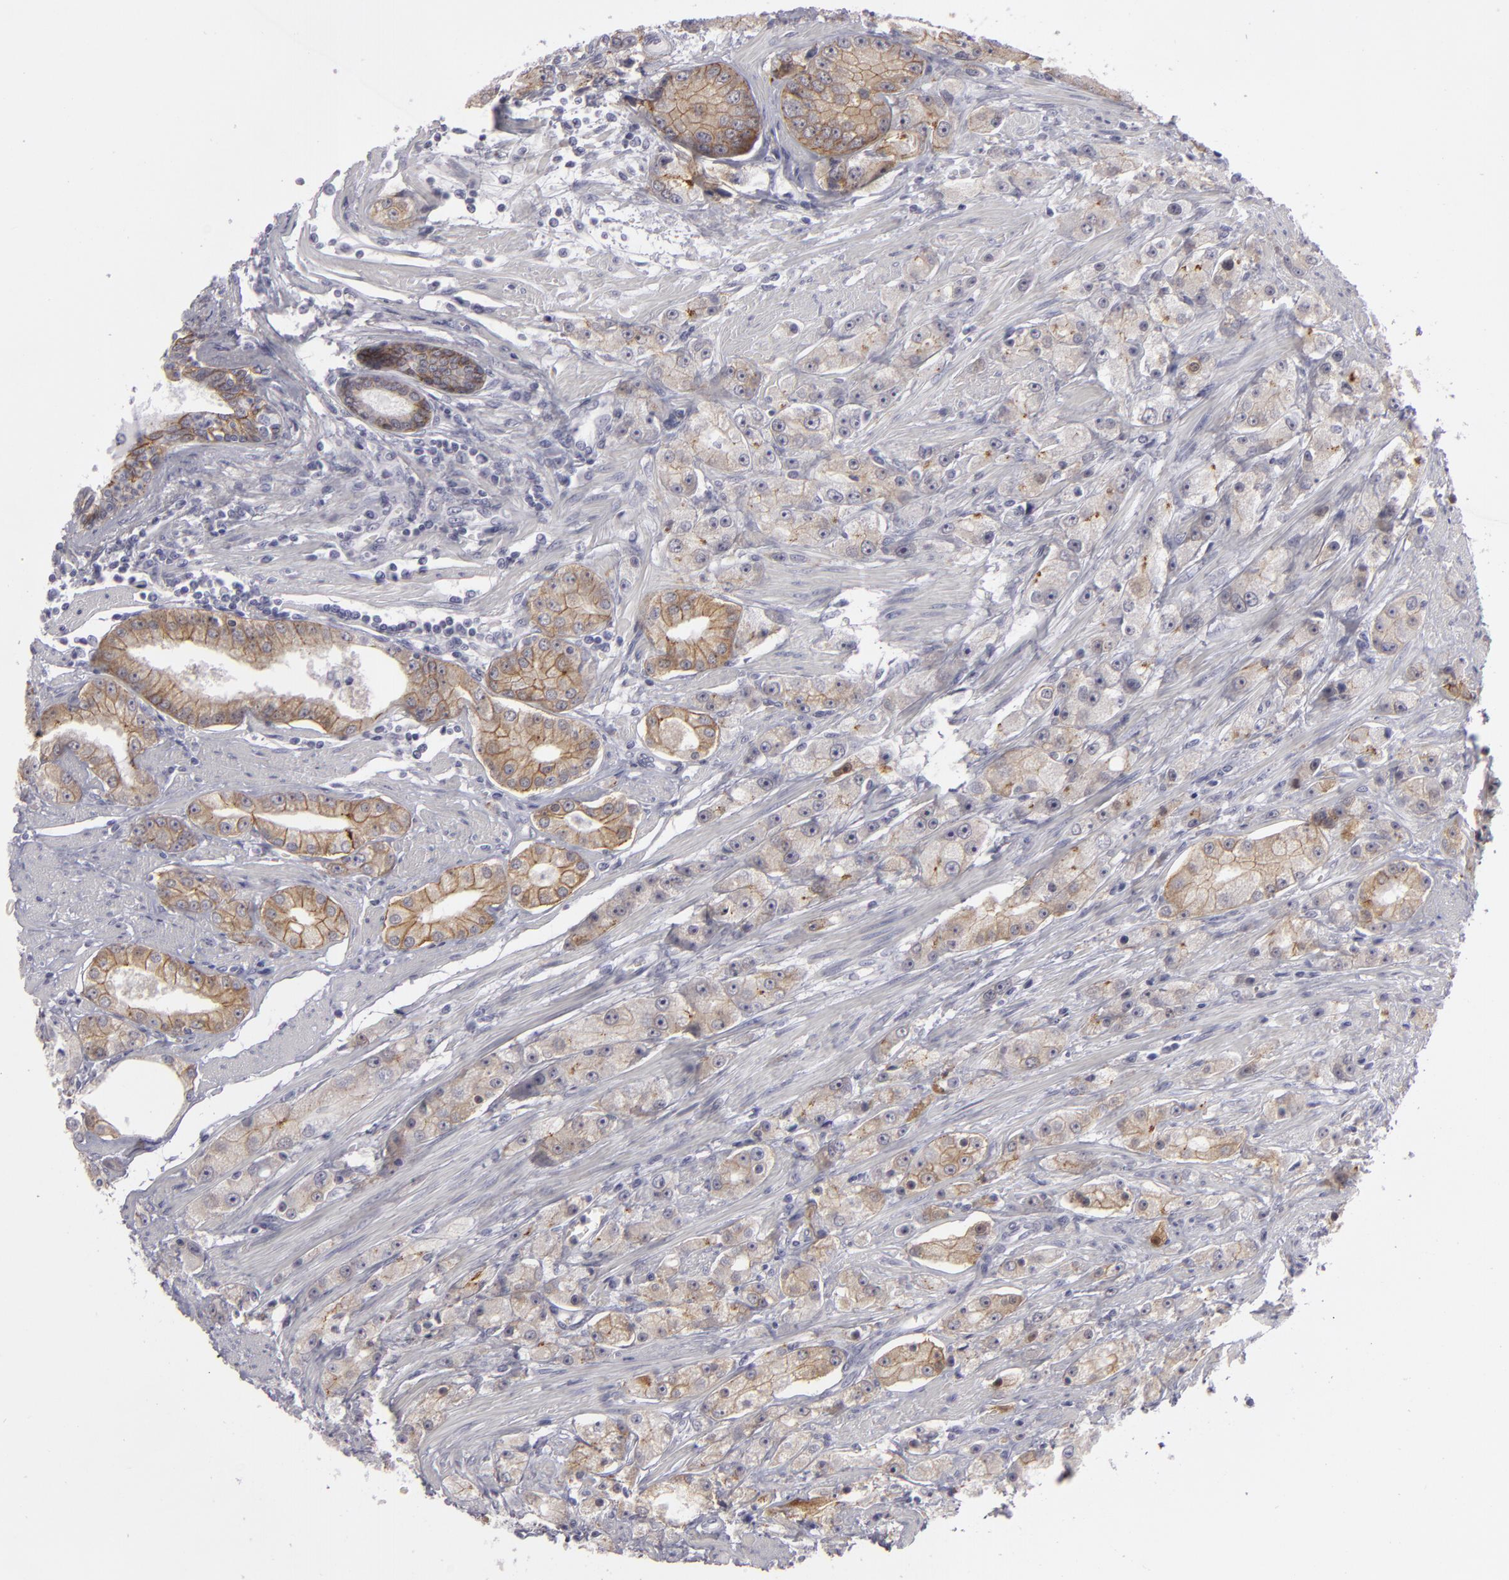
{"staining": {"intensity": "moderate", "quantity": ">75%", "location": "cytoplasmic/membranous"}, "tissue": "prostate cancer", "cell_type": "Tumor cells", "image_type": "cancer", "snomed": [{"axis": "morphology", "description": "Adenocarcinoma, Medium grade"}, {"axis": "topography", "description": "Prostate"}], "caption": "High-magnification brightfield microscopy of prostate cancer (adenocarcinoma (medium-grade)) stained with DAB (brown) and counterstained with hematoxylin (blue). tumor cells exhibit moderate cytoplasmic/membranous expression is seen in about>75% of cells.", "gene": "JUP", "patient": {"sex": "male", "age": 72}}